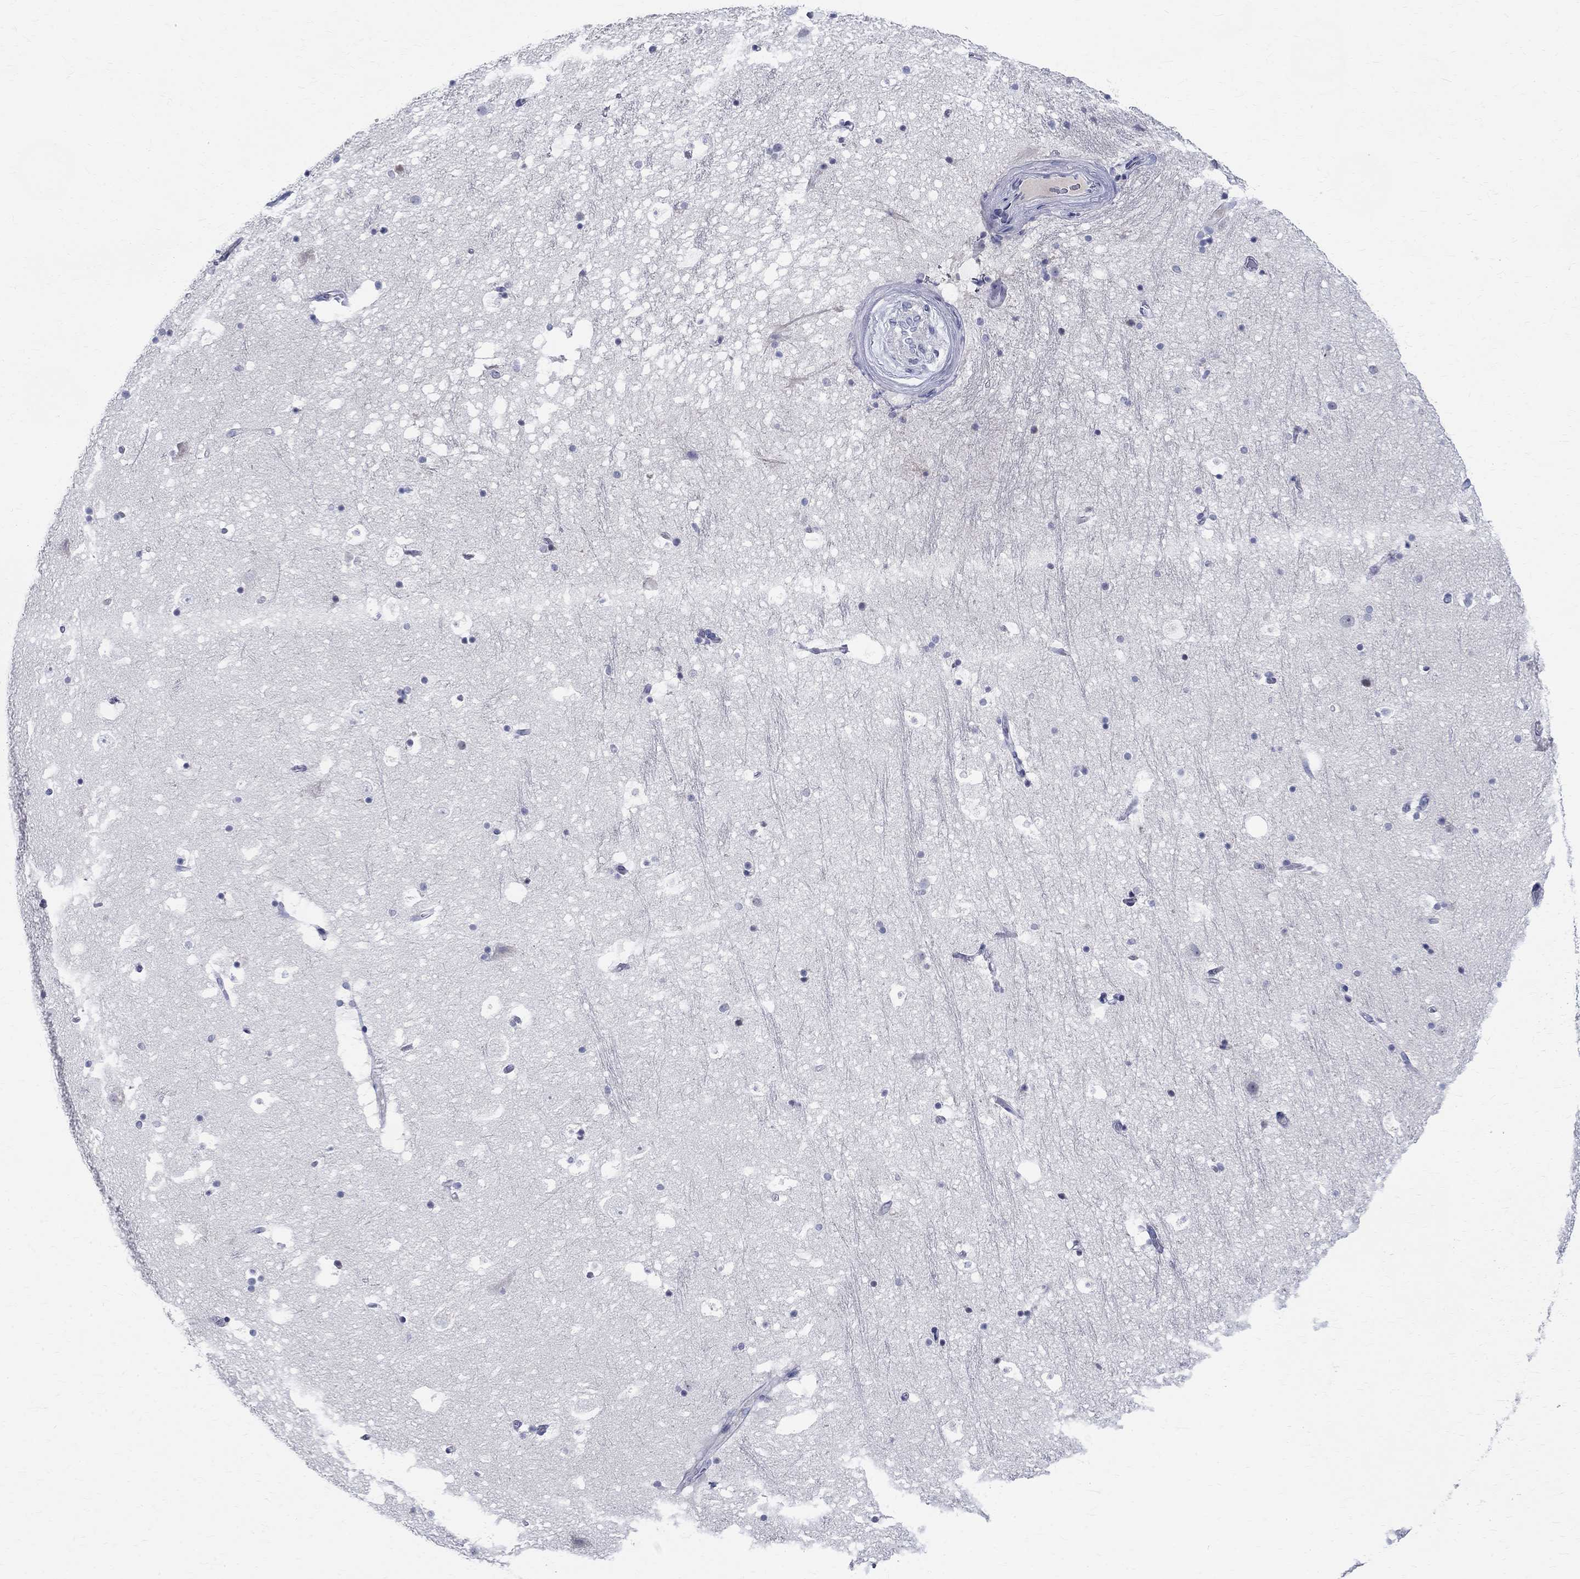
{"staining": {"intensity": "negative", "quantity": "none", "location": "none"}, "tissue": "hippocampus", "cell_type": "Glial cells", "image_type": "normal", "snomed": [{"axis": "morphology", "description": "Normal tissue, NOS"}, {"axis": "topography", "description": "Hippocampus"}], "caption": "This is an IHC histopathology image of unremarkable human hippocampus. There is no expression in glial cells.", "gene": "CETN1", "patient": {"sex": "male", "age": 51}}